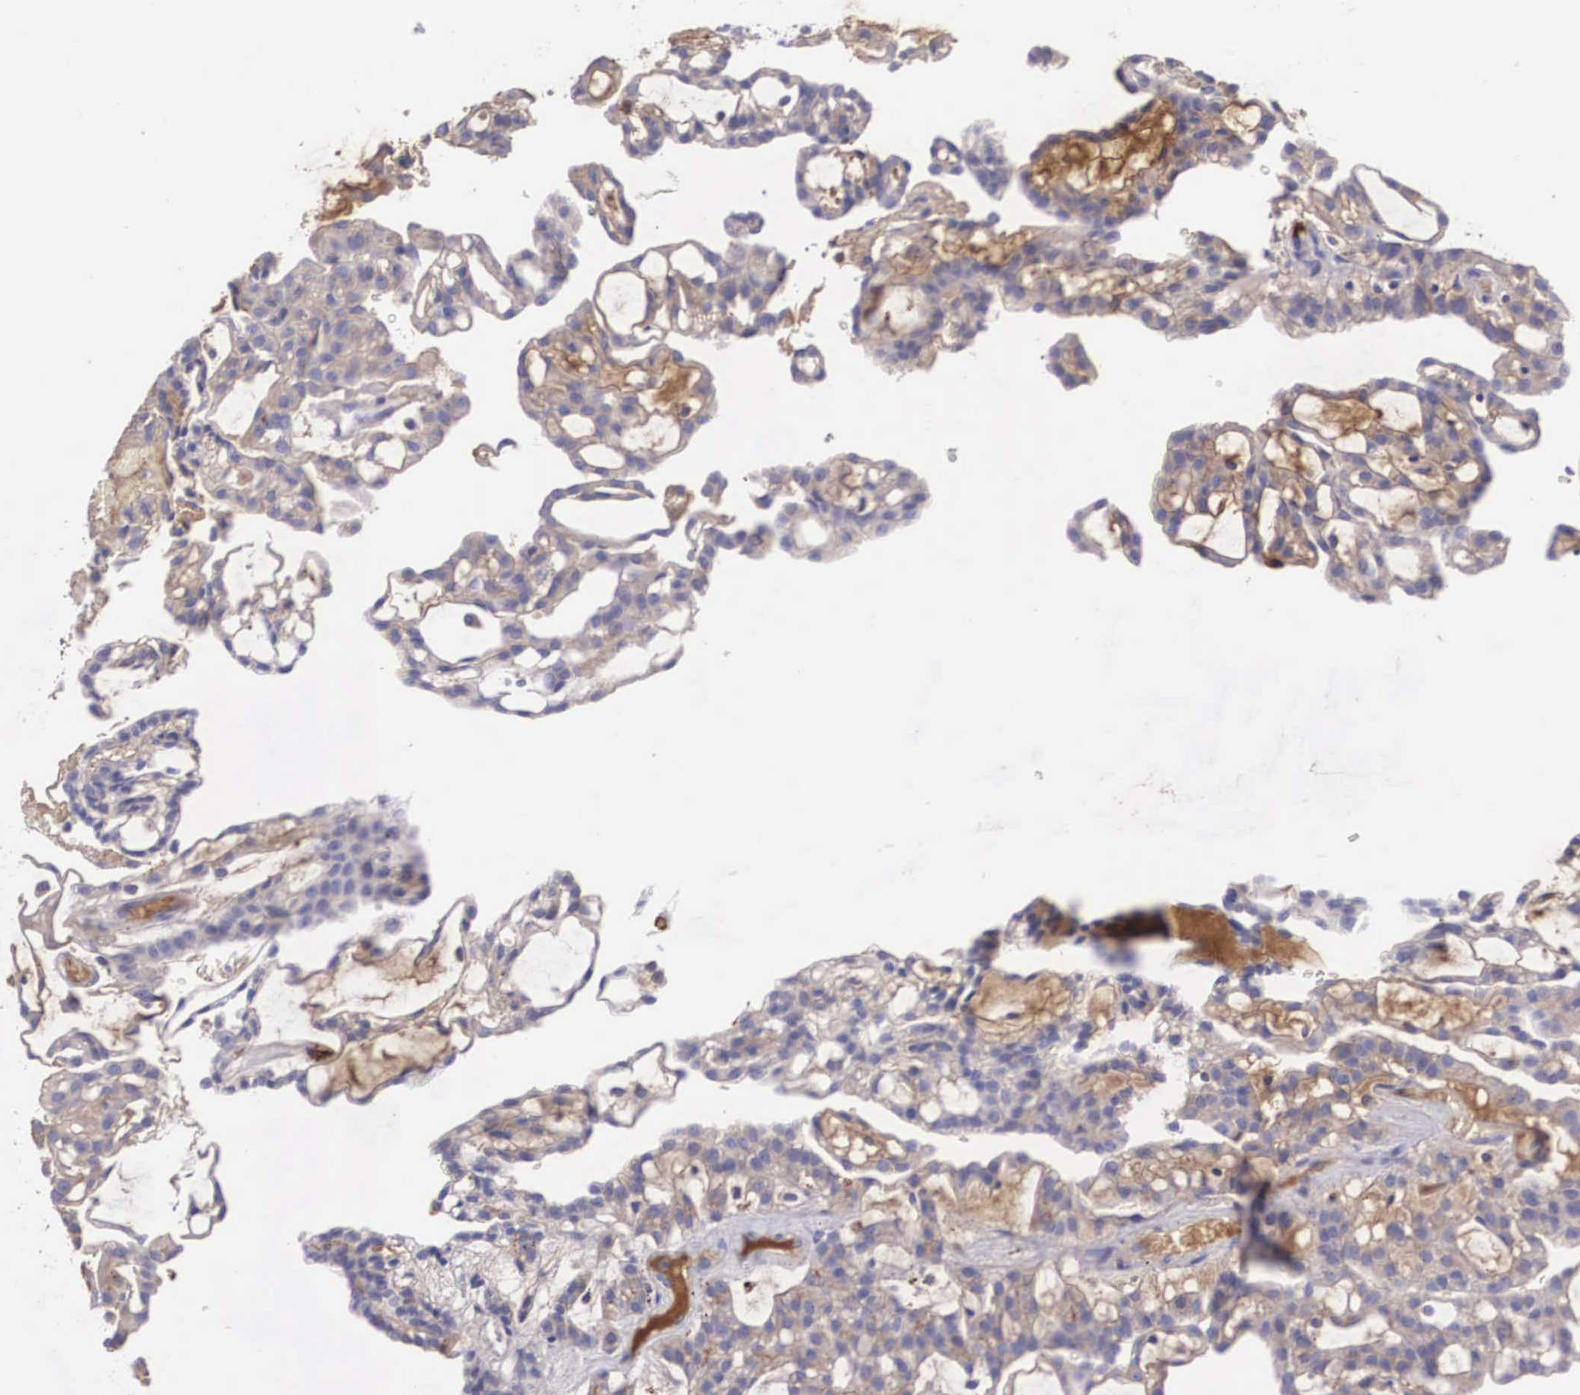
{"staining": {"intensity": "moderate", "quantity": "<25%", "location": "cytoplasmic/membranous"}, "tissue": "renal cancer", "cell_type": "Tumor cells", "image_type": "cancer", "snomed": [{"axis": "morphology", "description": "Adenocarcinoma, NOS"}, {"axis": "topography", "description": "Kidney"}], "caption": "Protein staining demonstrates moderate cytoplasmic/membranous expression in about <25% of tumor cells in adenocarcinoma (renal).", "gene": "CLU", "patient": {"sex": "male", "age": 63}}